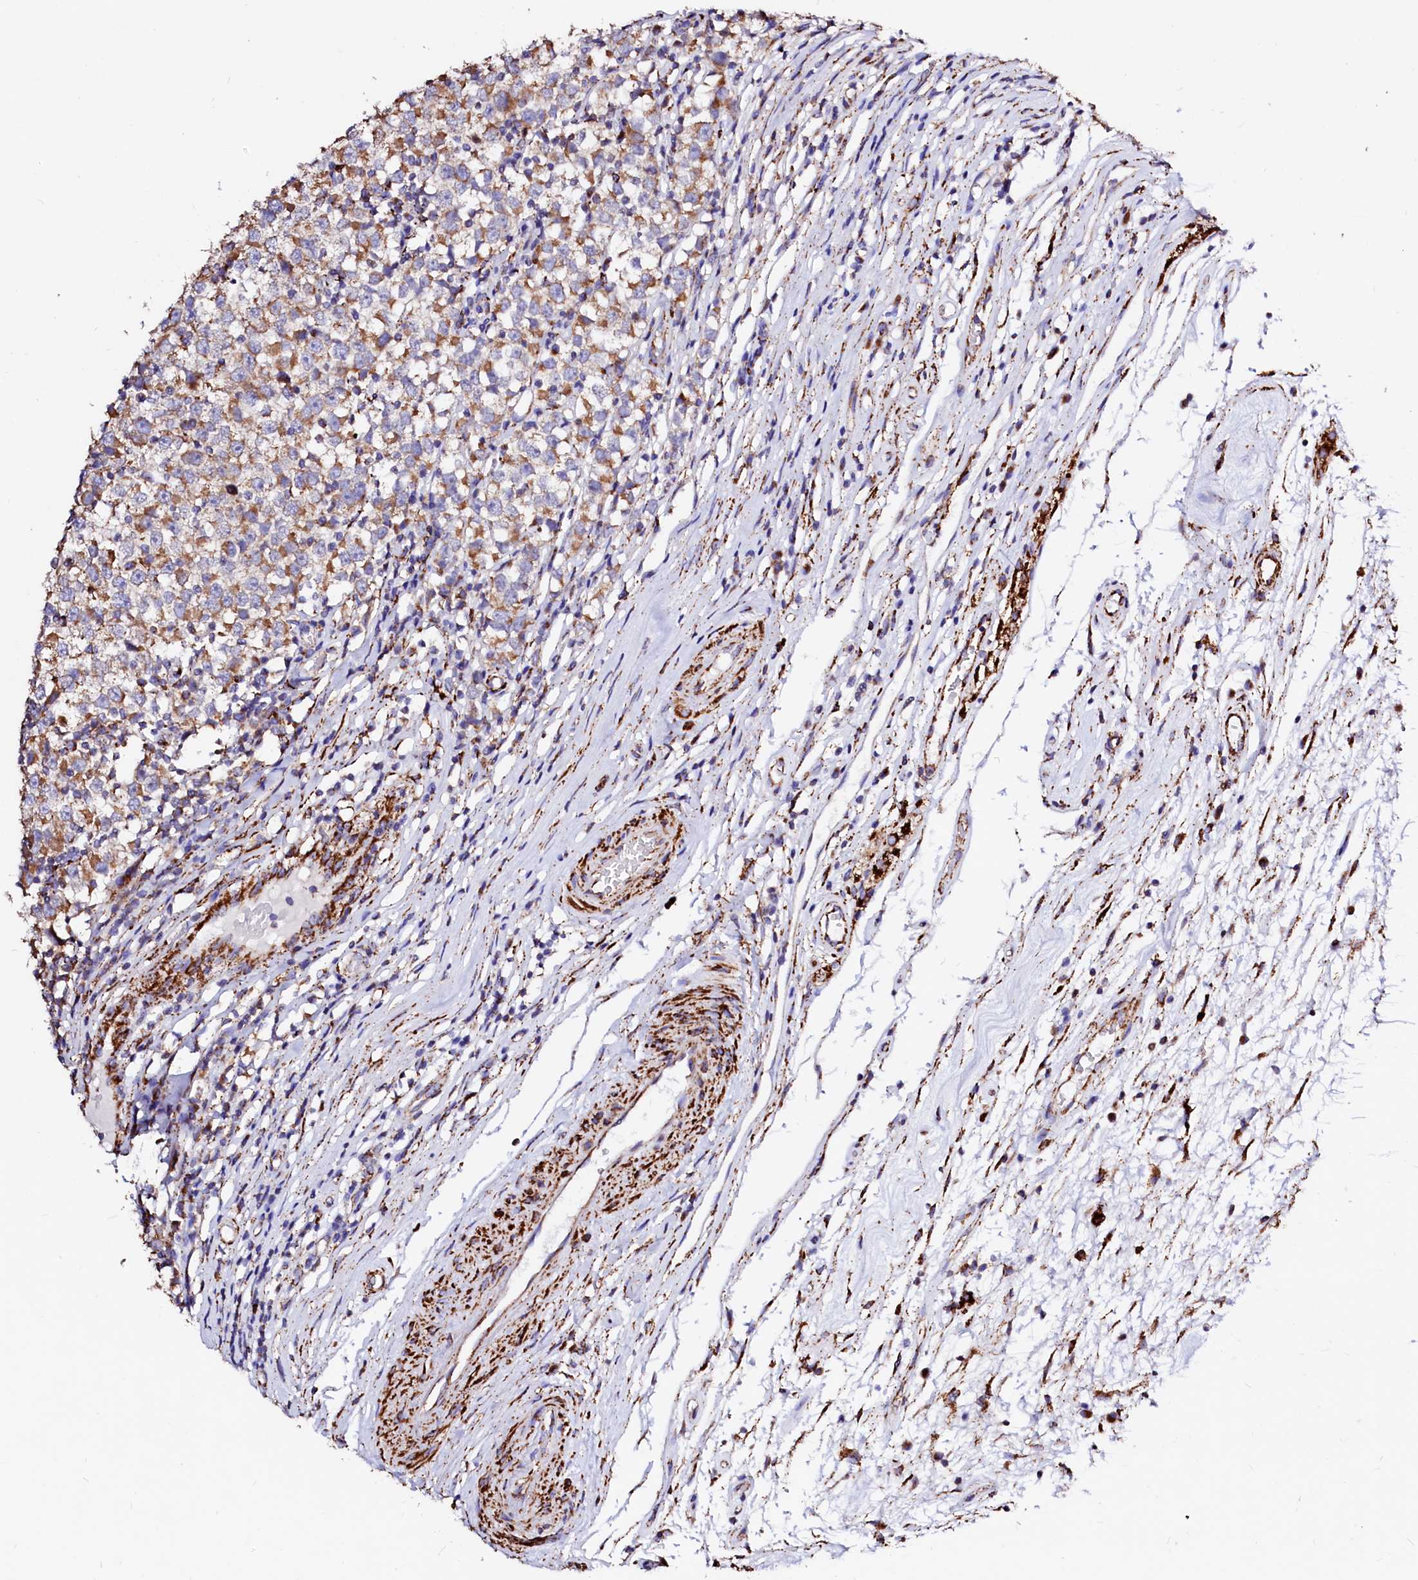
{"staining": {"intensity": "moderate", "quantity": ">75%", "location": "cytoplasmic/membranous"}, "tissue": "testis cancer", "cell_type": "Tumor cells", "image_type": "cancer", "snomed": [{"axis": "morphology", "description": "Seminoma, NOS"}, {"axis": "topography", "description": "Testis"}], "caption": "Seminoma (testis) stained with a brown dye exhibits moderate cytoplasmic/membranous positive positivity in about >75% of tumor cells.", "gene": "MAOB", "patient": {"sex": "male", "age": 65}}